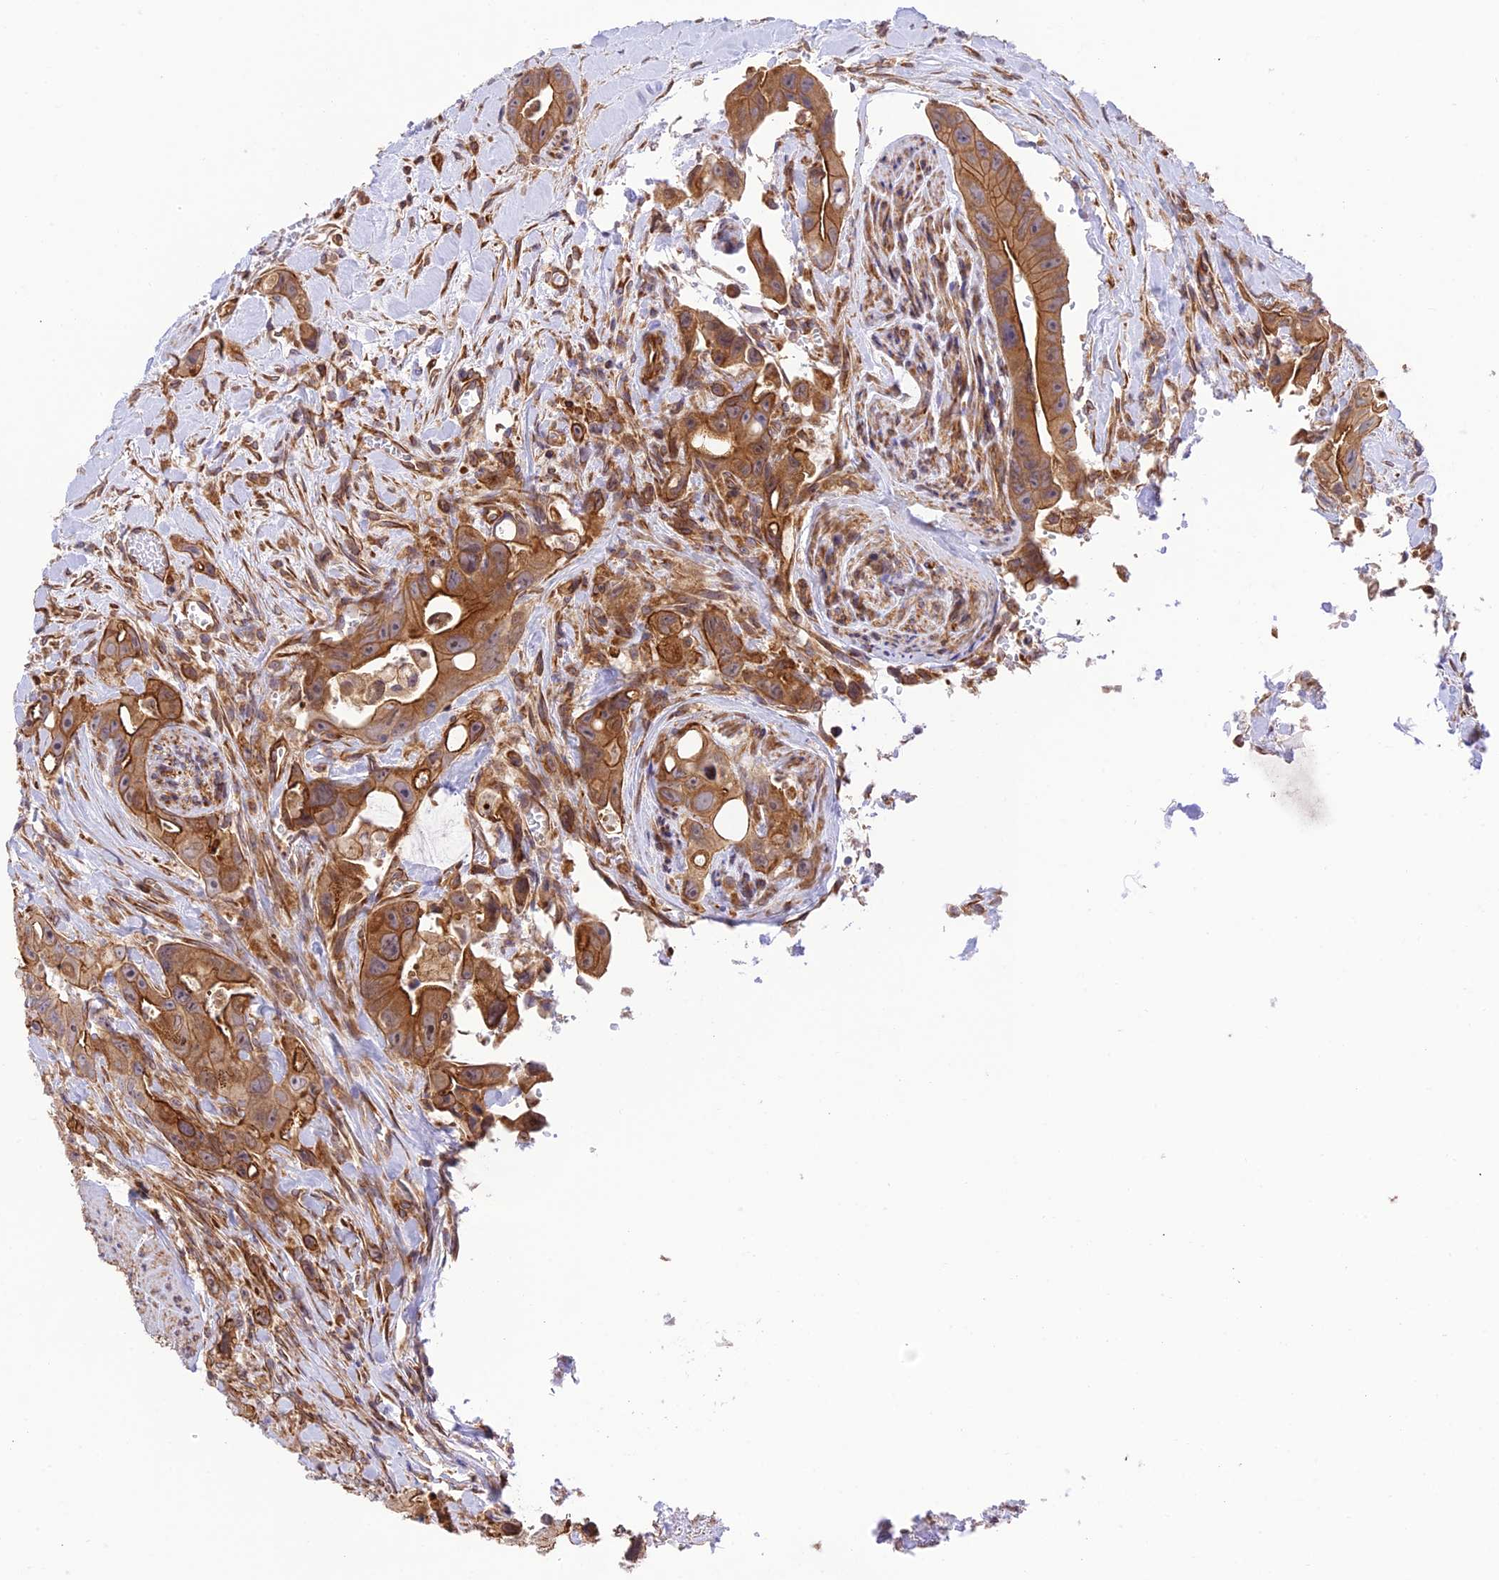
{"staining": {"intensity": "moderate", "quantity": ">75%", "location": "cytoplasmic/membranous"}, "tissue": "colorectal cancer", "cell_type": "Tumor cells", "image_type": "cancer", "snomed": [{"axis": "morphology", "description": "Adenocarcinoma, NOS"}, {"axis": "topography", "description": "Colon"}], "caption": "A brown stain shows moderate cytoplasmic/membranous positivity of a protein in human colorectal cancer (adenocarcinoma) tumor cells.", "gene": "EXOC3L4", "patient": {"sex": "female", "age": 46}}